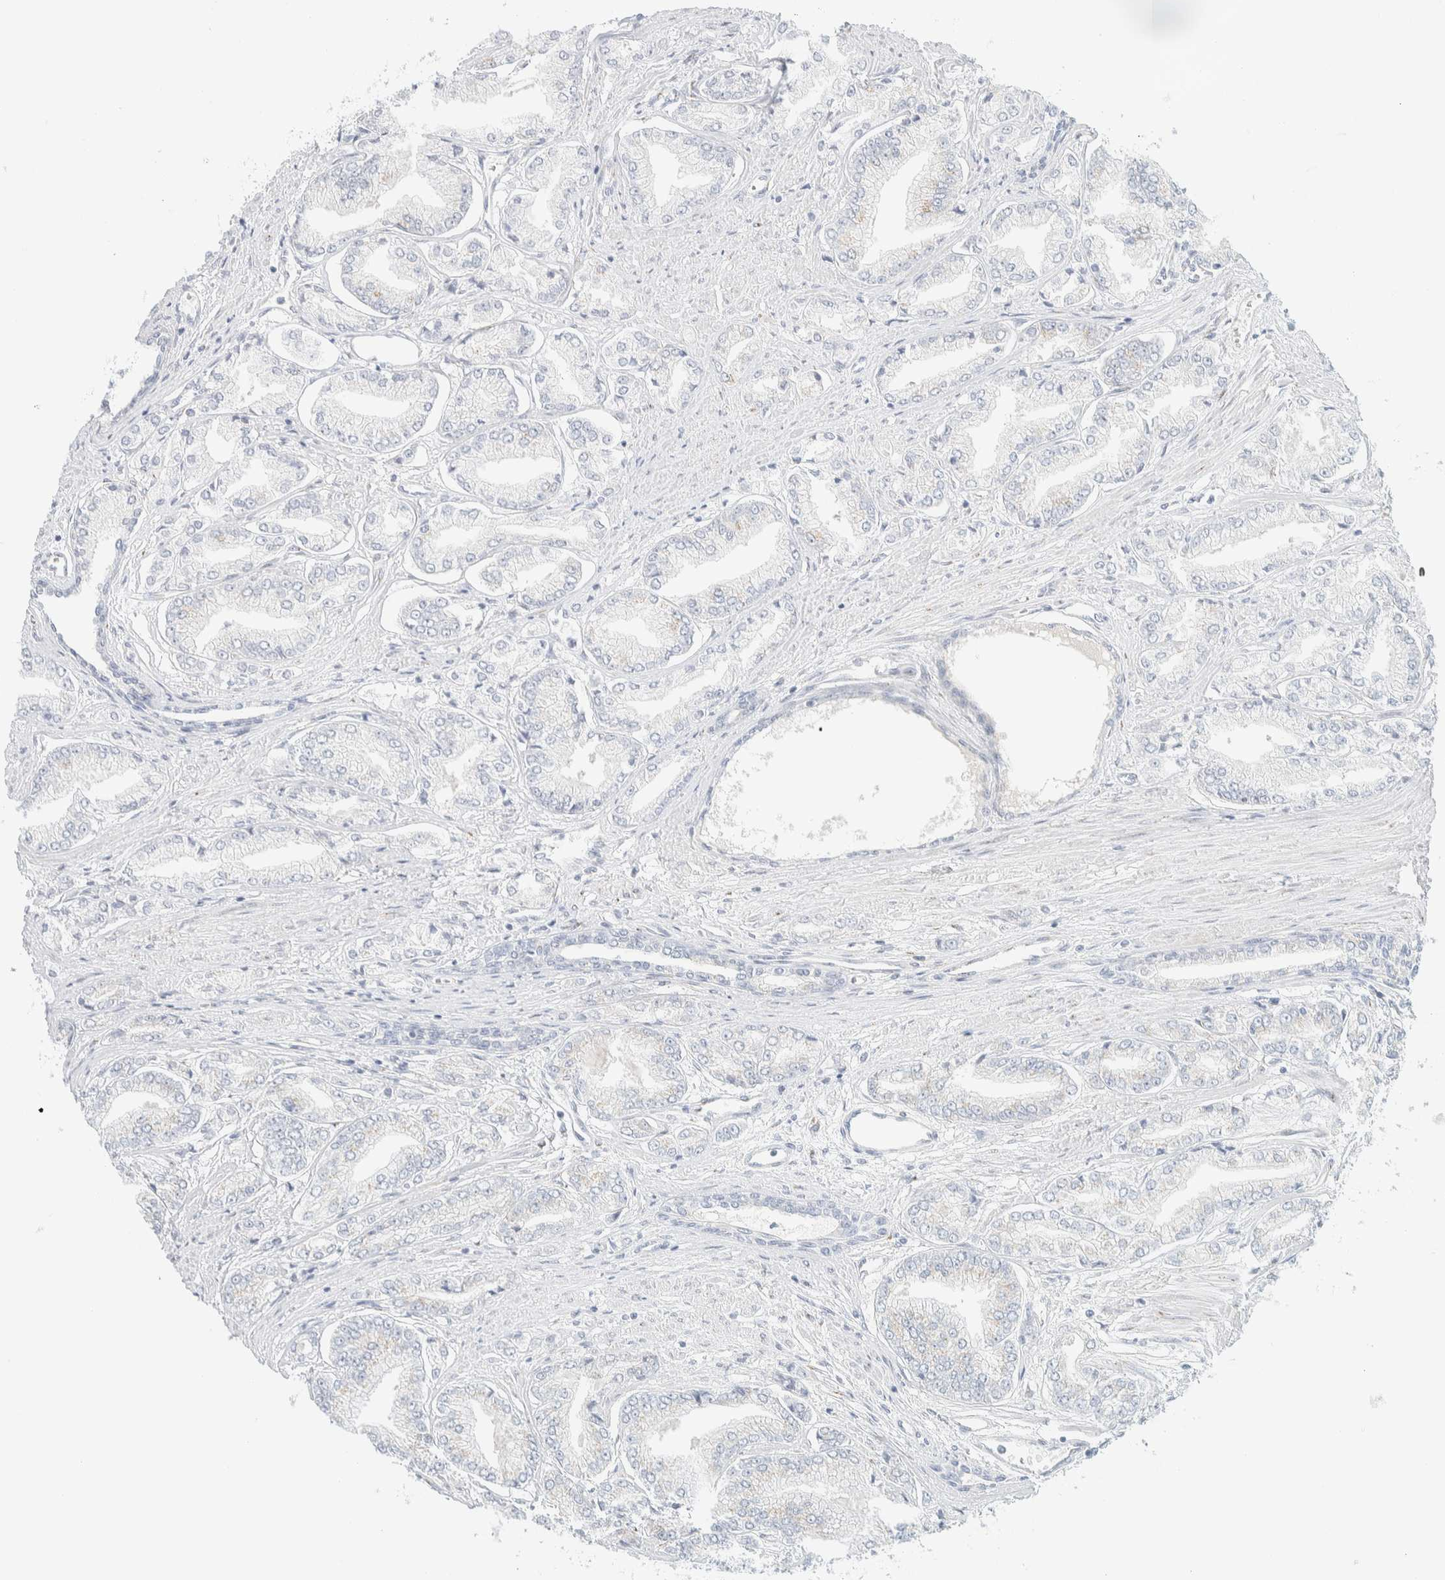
{"staining": {"intensity": "weak", "quantity": "<25%", "location": "cytoplasmic/membranous"}, "tissue": "prostate cancer", "cell_type": "Tumor cells", "image_type": "cancer", "snomed": [{"axis": "morphology", "description": "Adenocarcinoma, Low grade"}, {"axis": "topography", "description": "Prostate"}], "caption": "Tumor cells show no significant protein expression in prostate low-grade adenocarcinoma.", "gene": "SPNS3", "patient": {"sex": "male", "age": 52}}